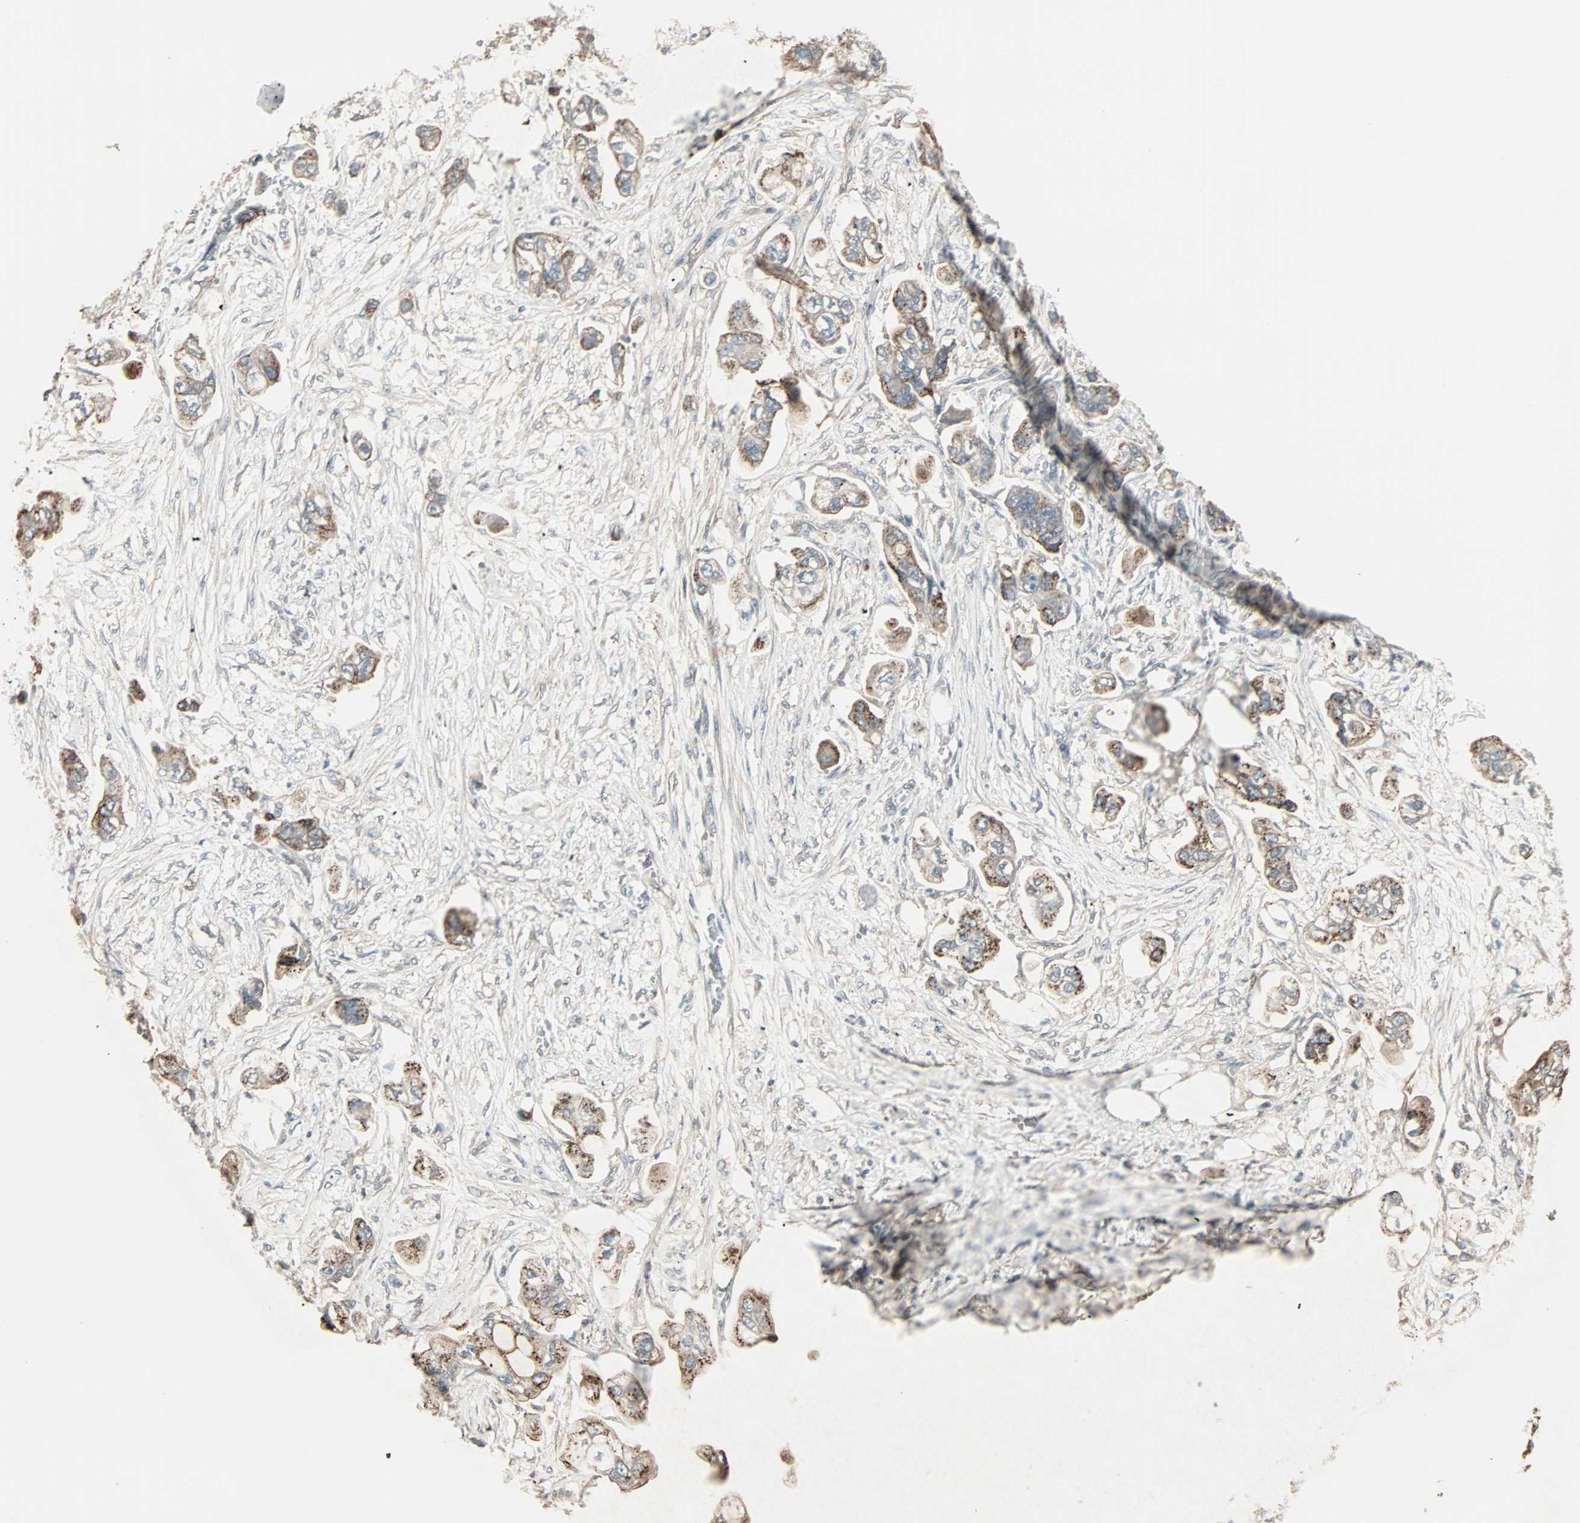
{"staining": {"intensity": "moderate", "quantity": ">75%", "location": "cytoplasmic/membranous"}, "tissue": "stomach cancer", "cell_type": "Tumor cells", "image_type": "cancer", "snomed": [{"axis": "morphology", "description": "Adenocarcinoma, NOS"}, {"axis": "topography", "description": "Stomach"}], "caption": "An image of human adenocarcinoma (stomach) stained for a protein demonstrates moderate cytoplasmic/membranous brown staining in tumor cells. The staining is performed using DAB brown chromogen to label protein expression. The nuclei are counter-stained blue using hematoxylin.", "gene": "GALNT3", "patient": {"sex": "male", "age": 62}}